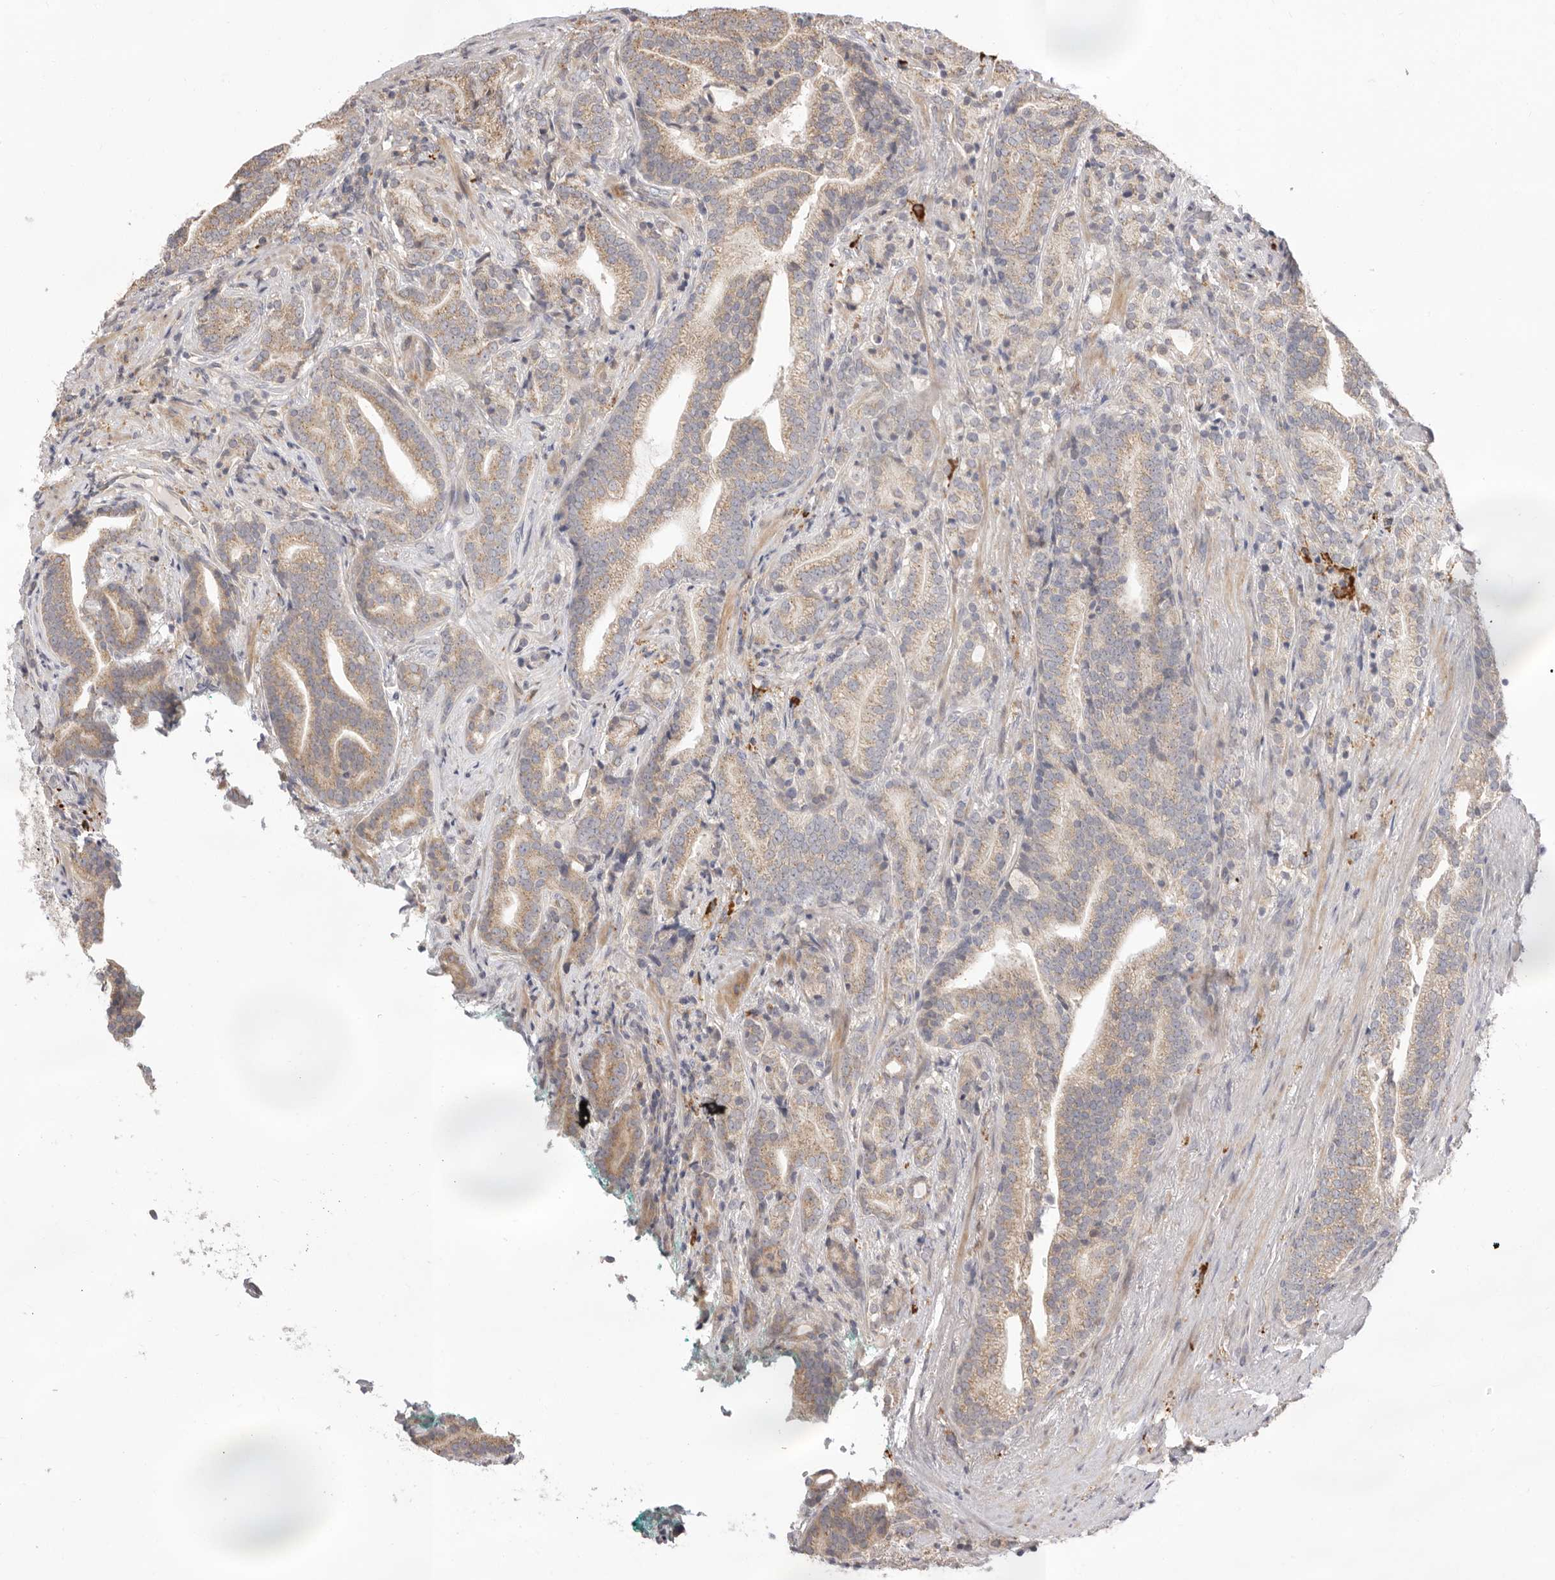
{"staining": {"intensity": "weak", "quantity": ">75%", "location": "cytoplasmic/membranous"}, "tissue": "prostate cancer", "cell_type": "Tumor cells", "image_type": "cancer", "snomed": [{"axis": "morphology", "description": "Adenocarcinoma, High grade"}, {"axis": "topography", "description": "Prostate"}], "caption": "Prostate high-grade adenocarcinoma stained with DAB IHC exhibits low levels of weak cytoplasmic/membranous expression in approximately >75% of tumor cells.", "gene": "USH1C", "patient": {"sex": "male", "age": 57}}